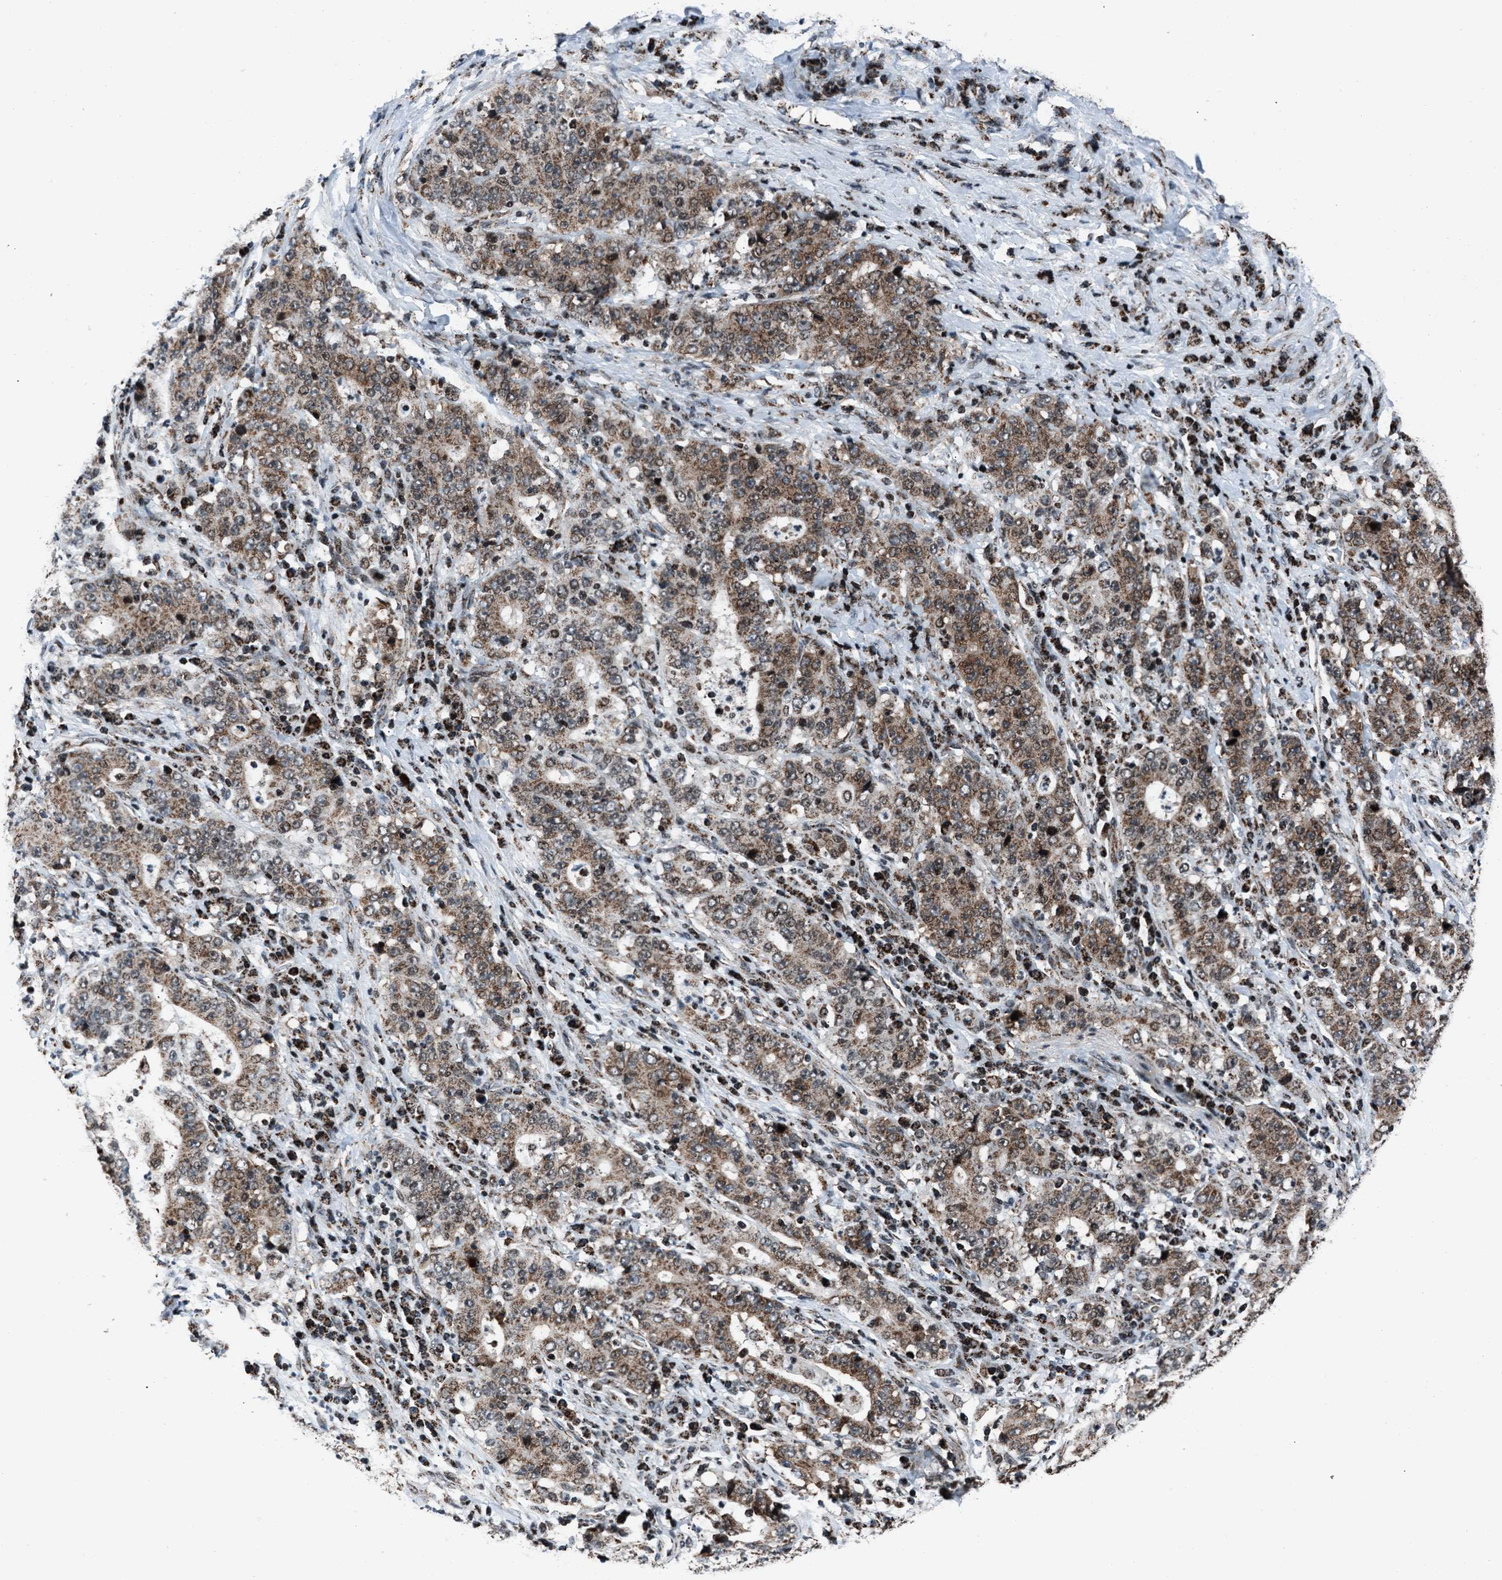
{"staining": {"intensity": "moderate", "quantity": ">75%", "location": "cytoplasmic/membranous"}, "tissue": "stomach cancer", "cell_type": "Tumor cells", "image_type": "cancer", "snomed": [{"axis": "morphology", "description": "Normal tissue, NOS"}, {"axis": "morphology", "description": "Adenocarcinoma, NOS"}, {"axis": "topography", "description": "Stomach, upper"}, {"axis": "topography", "description": "Stomach"}], "caption": "Human adenocarcinoma (stomach) stained with a brown dye exhibits moderate cytoplasmic/membranous positive expression in approximately >75% of tumor cells.", "gene": "MORC3", "patient": {"sex": "male", "age": 59}}